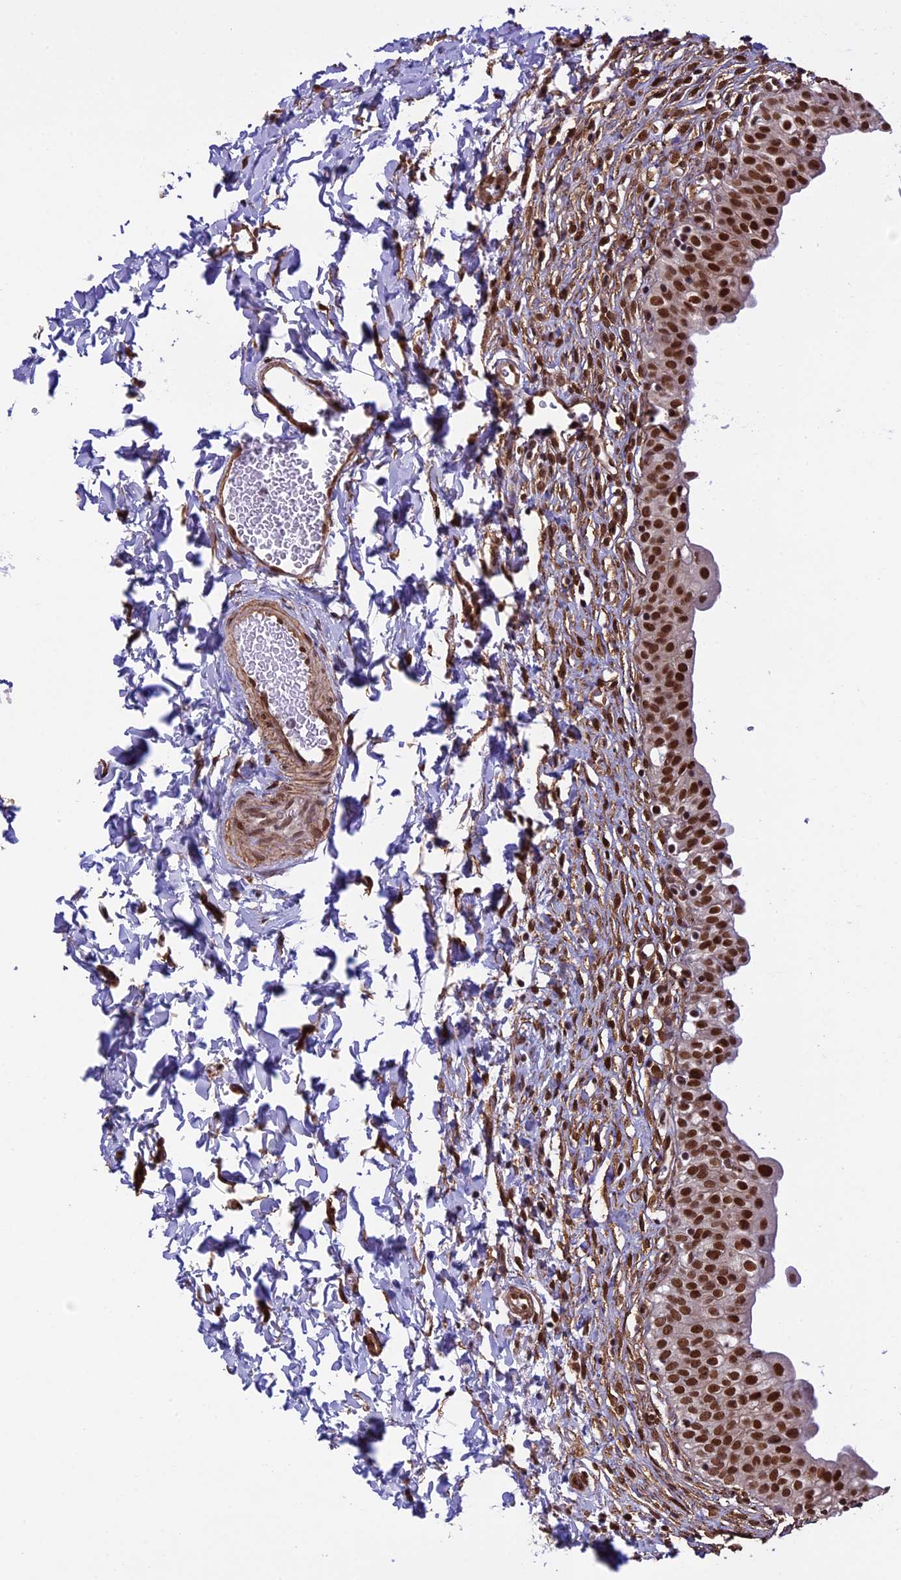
{"staining": {"intensity": "strong", "quantity": ">75%", "location": "nuclear"}, "tissue": "urinary bladder", "cell_type": "Urothelial cells", "image_type": "normal", "snomed": [{"axis": "morphology", "description": "Normal tissue, NOS"}, {"axis": "topography", "description": "Urinary bladder"}], "caption": "Immunohistochemistry of normal human urinary bladder displays high levels of strong nuclear positivity in about >75% of urothelial cells.", "gene": "MPHOSPH8", "patient": {"sex": "male", "age": 55}}